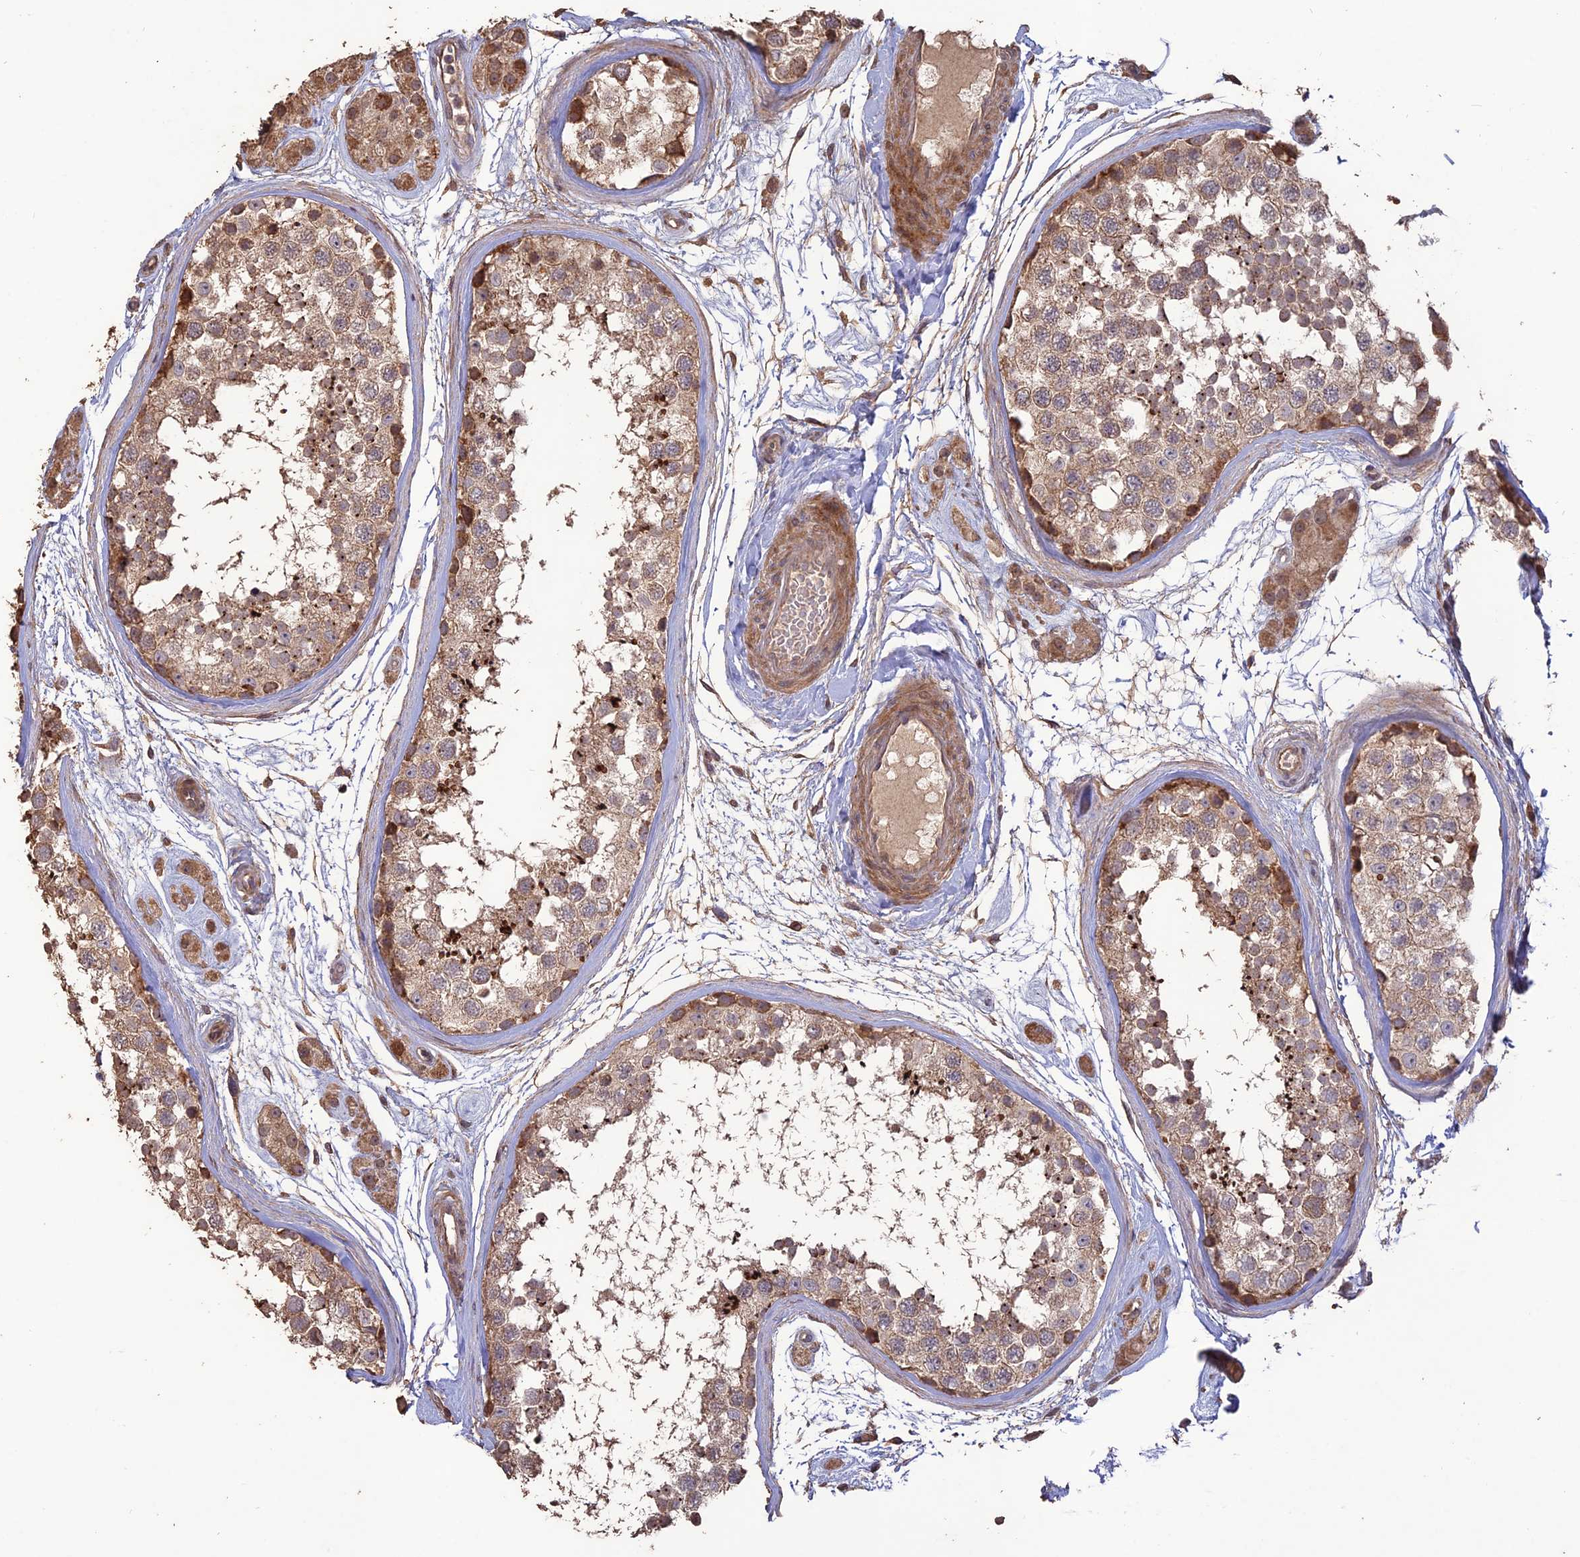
{"staining": {"intensity": "moderate", "quantity": ">75%", "location": "cytoplasmic/membranous"}, "tissue": "testis", "cell_type": "Cells in seminiferous ducts", "image_type": "normal", "snomed": [{"axis": "morphology", "description": "Normal tissue, NOS"}, {"axis": "topography", "description": "Testis"}], "caption": "This is a histology image of immunohistochemistry staining of benign testis, which shows moderate expression in the cytoplasmic/membranous of cells in seminiferous ducts.", "gene": "LAYN", "patient": {"sex": "male", "age": 56}}